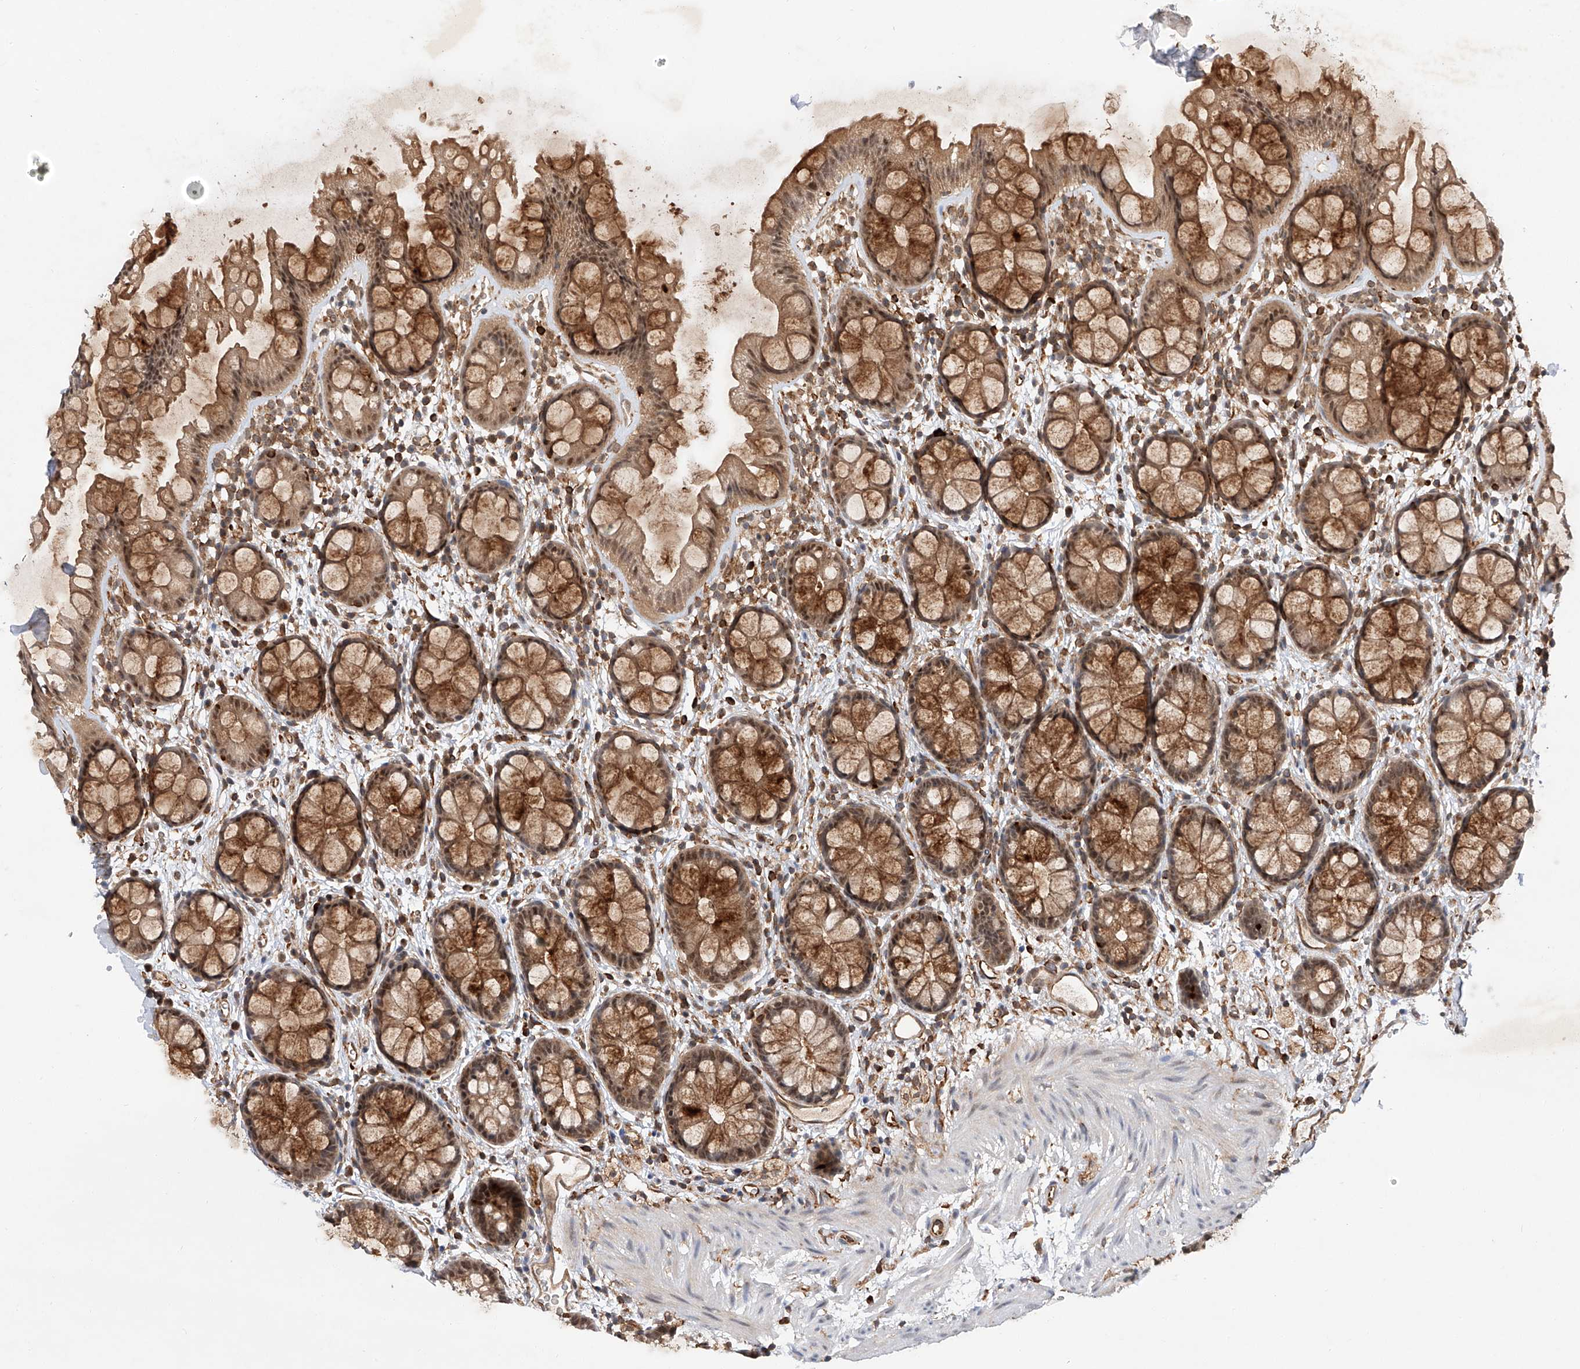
{"staining": {"intensity": "strong", "quantity": ">75%", "location": "cytoplasmic/membranous,nuclear"}, "tissue": "rectum", "cell_type": "Glandular cells", "image_type": "normal", "snomed": [{"axis": "morphology", "description": "Normal tissue, NOS"}, {"axis": "topography", "description": "Rectum"}], "caption": "DAB (3,3'-diaminobenzidine) immunohistochemical staining of normal human rectum demonstrates strong cytoplasmic/membranous,nuclear protein staining in about >75% of glandular cells.", "gene": "AMD1", "patient": {"sex": "female", "age": 65}}